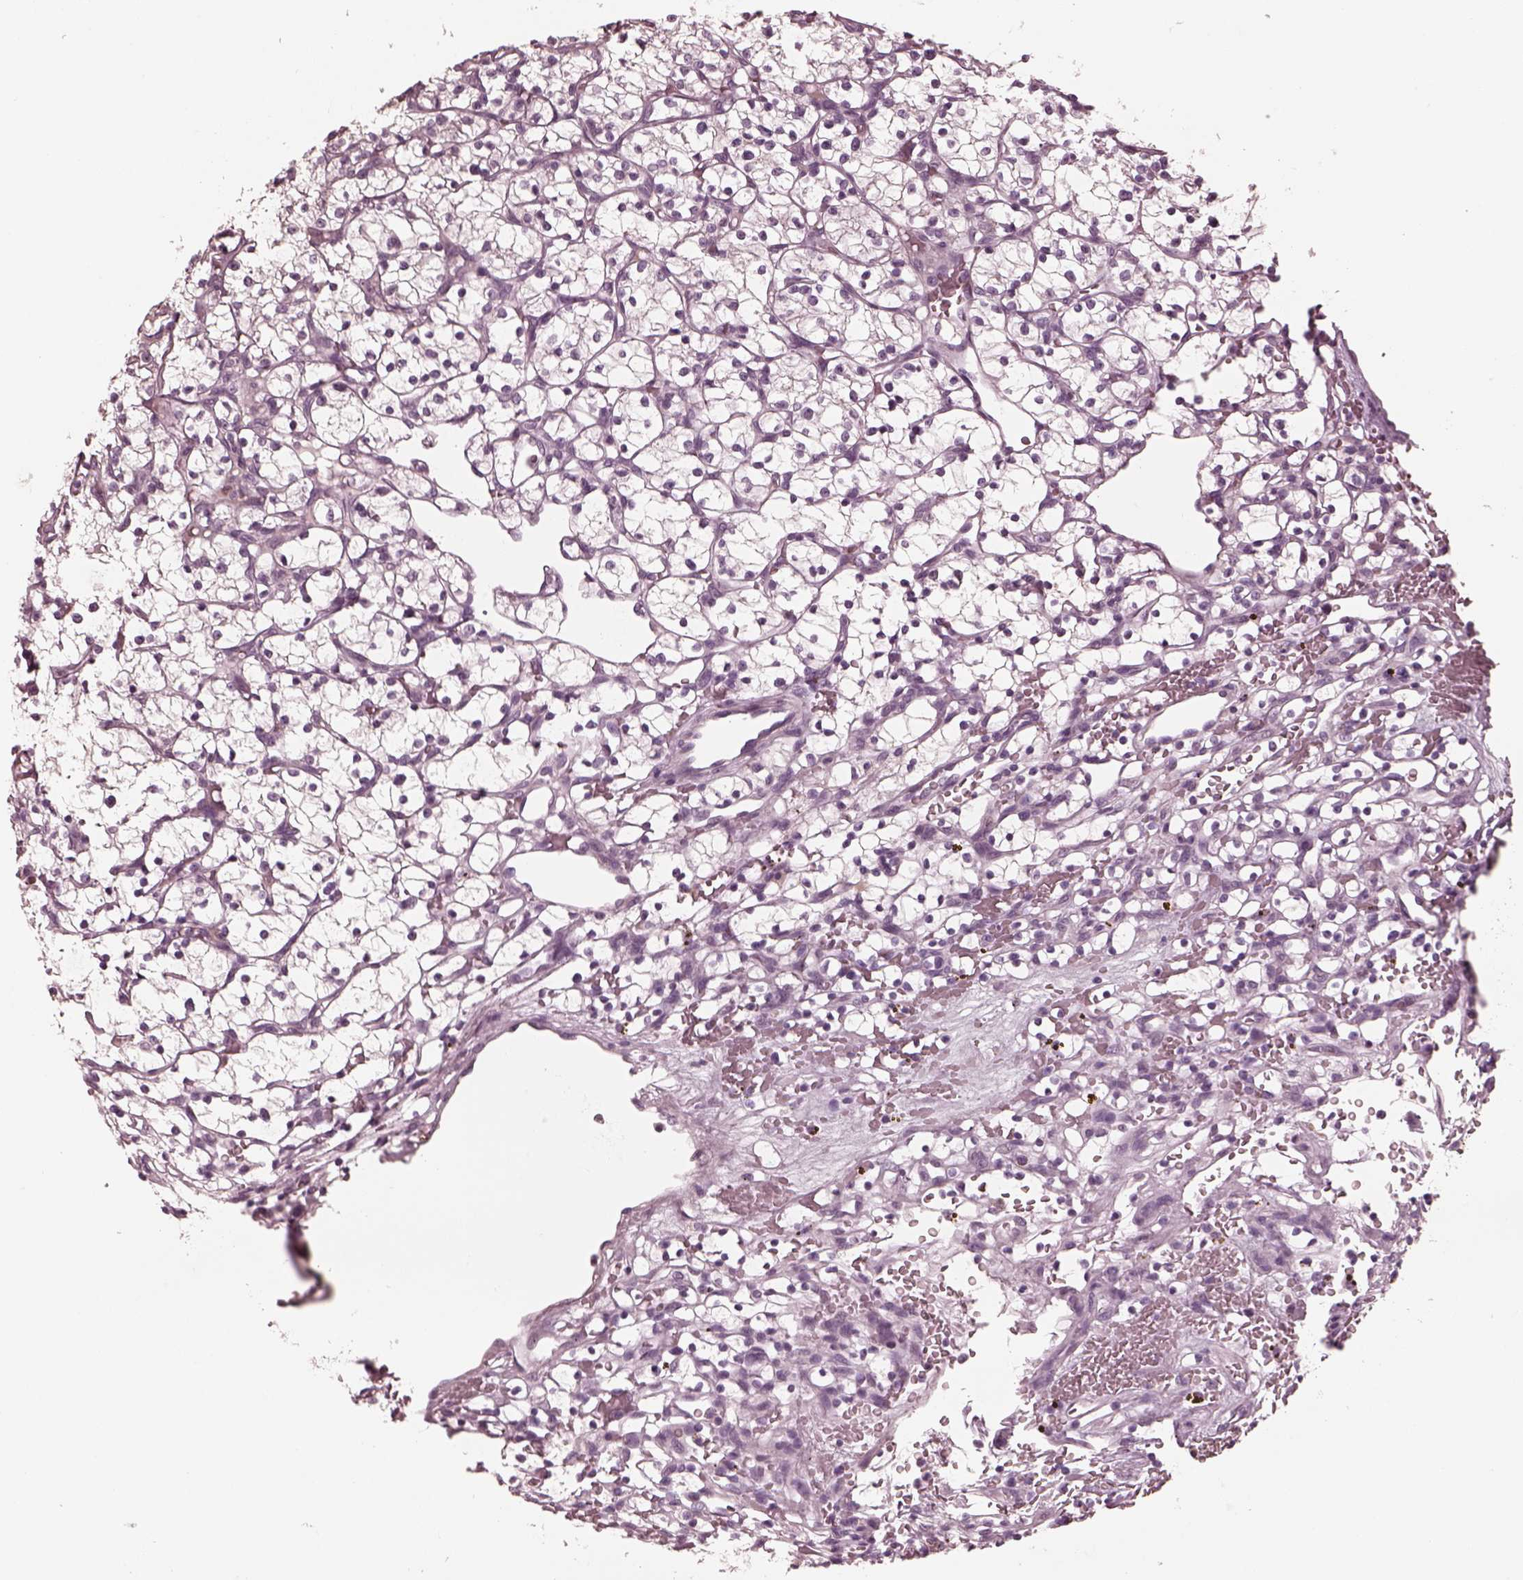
{"staining": {"intensity": "negative", "quantity": "none", "location": "none"}, "tissue": "renal cancer", "cell_type": "Tumor cells", "image_type": "cancer", "snomed": [{"axis": "morphology", "description": "Adenocarcinoma, NOS"}, {"axis": "topography", "description": "Kidney"}], "caption": "Renal cancer (adenocarcinoma) was stained to show a protein in brown. There is no significant positivity in tumor cells.", "gene": "CGA", "patient": {"sex": "female", "age": 64}}